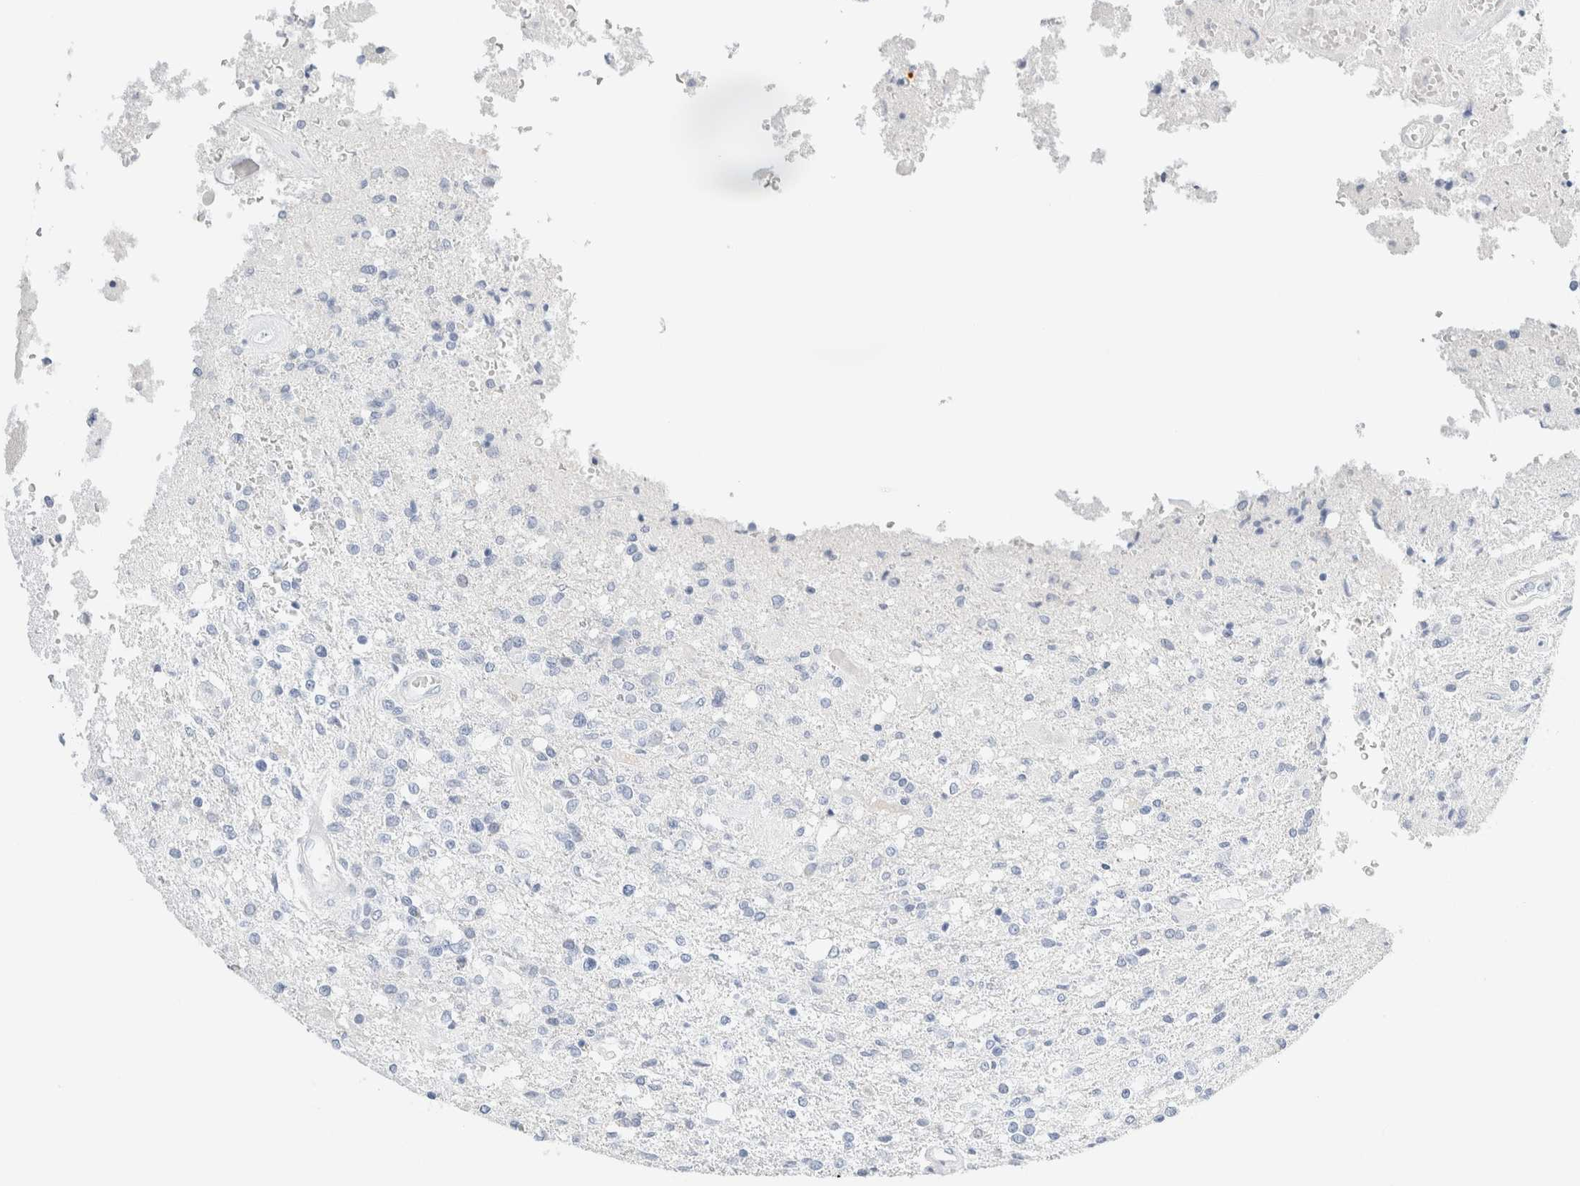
{"staining": {"intensity": "negative", "quantity": "none", "location": "none"}, "tissue": "glioma", "cell_type": "Tumor cells", "image_type": "cancer", "snomed": [{"axis": "morphology", "description": "Normal tissue, NOS"}, {"axis": "morphology", "description": "Glioma, malignant, High grade"}, {"axis": "topography", "description": "Cerebral cortex"}], "caption": "Human malignant high-grade glioma stained for a protein using immunohistochemistry displays no expression in tumor cells.", "gene": "DPYS", "patient": {"sex": "male", "age": 77}}